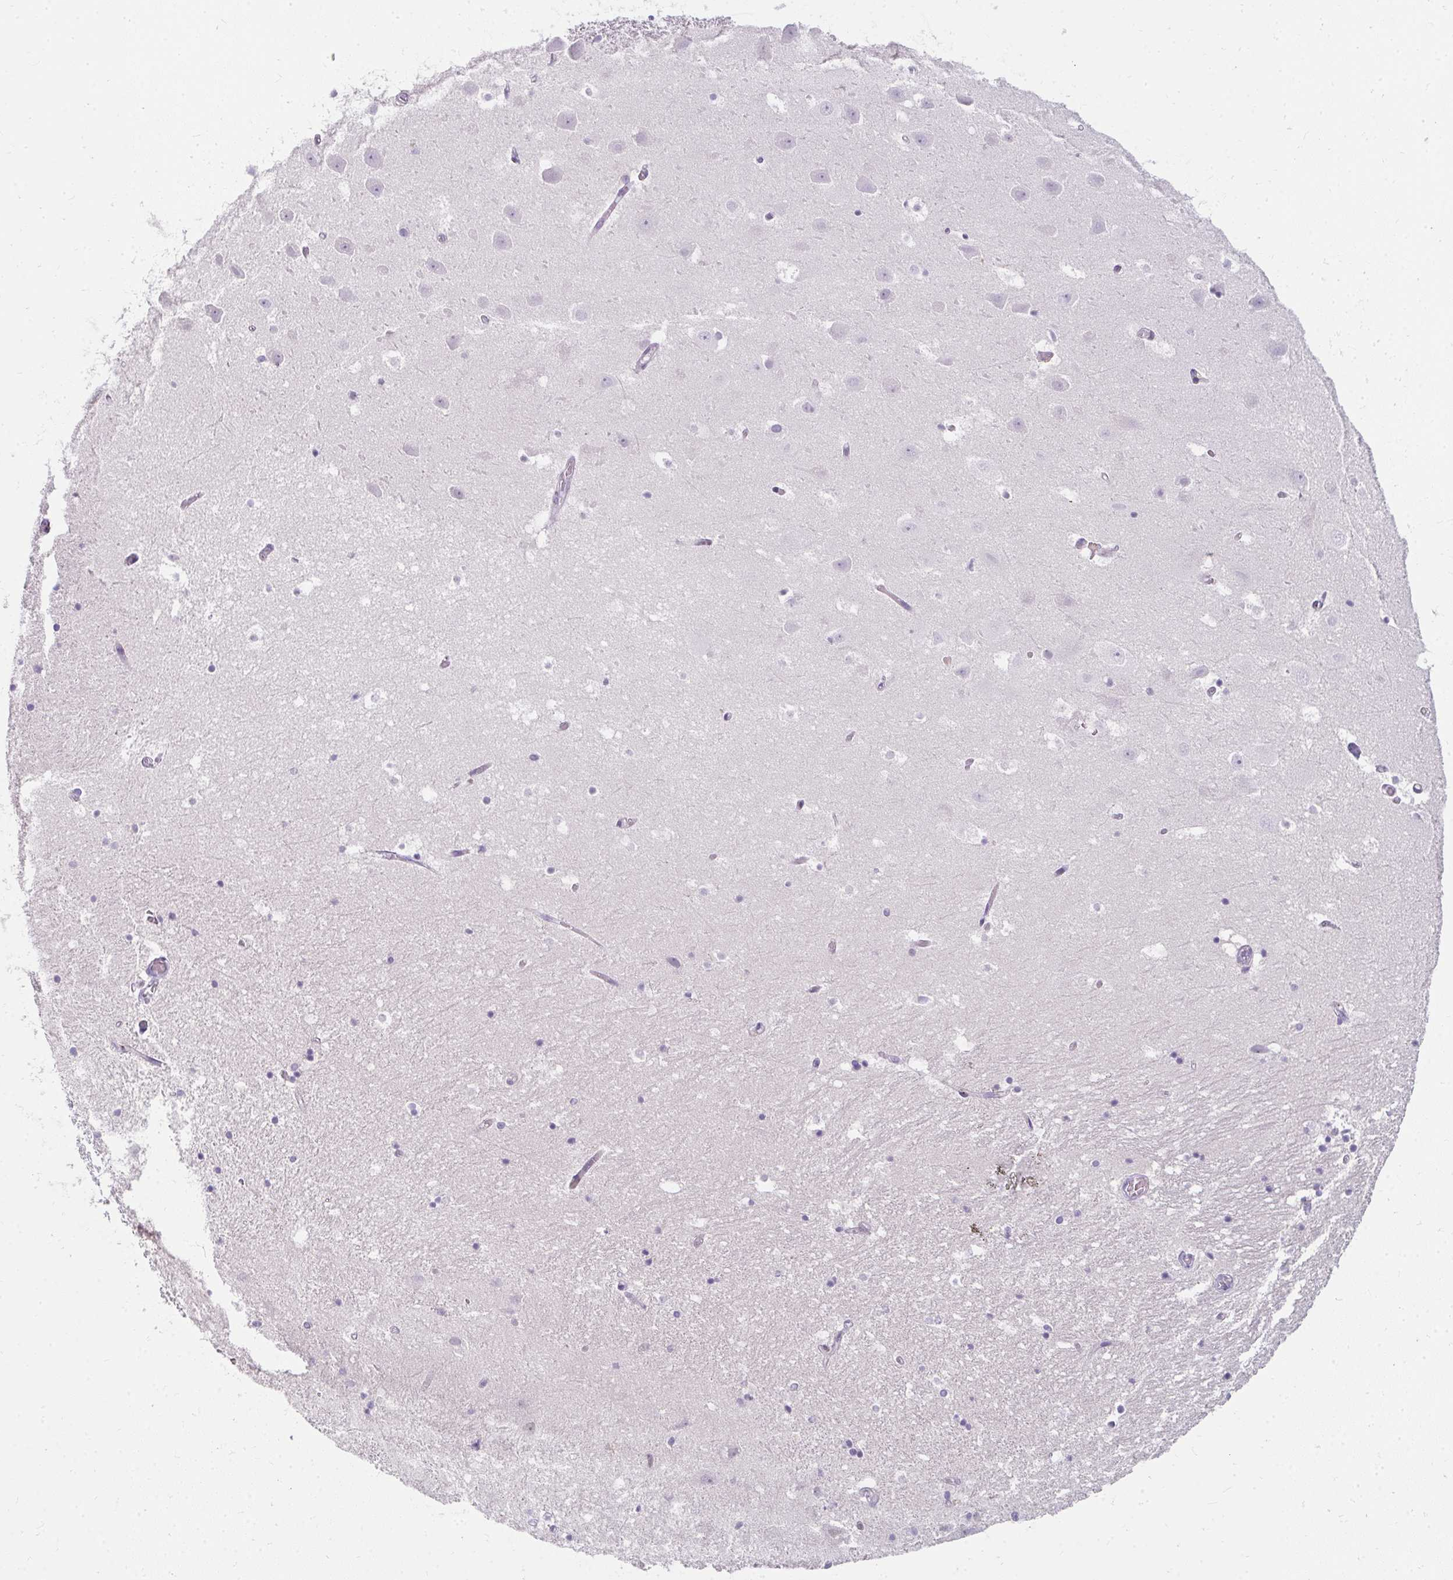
{"staining": {"intensity": "negative", "quantity": "none", "location": "none"}, "tissue": "hippocampus", "cell_type": "Glial cells", "image_type": "normal", "snomed": [{"axis": "morphology", "description": "Normal tissue, NOS"}, {"axis": "topography", "description": "Hippocampus"}], "caption": "A high-resolution image shows immunohistochemistry staining of benign hippocampus, which displays no significant expression in glial cells. (Brightfield microscopy of DAB (3,3'-diaminobenzidine) immunohistochemistry (IHC) at high magnification).", "gene": "PPP1R3G", "patient": {"sex": "female", "age": 52}}